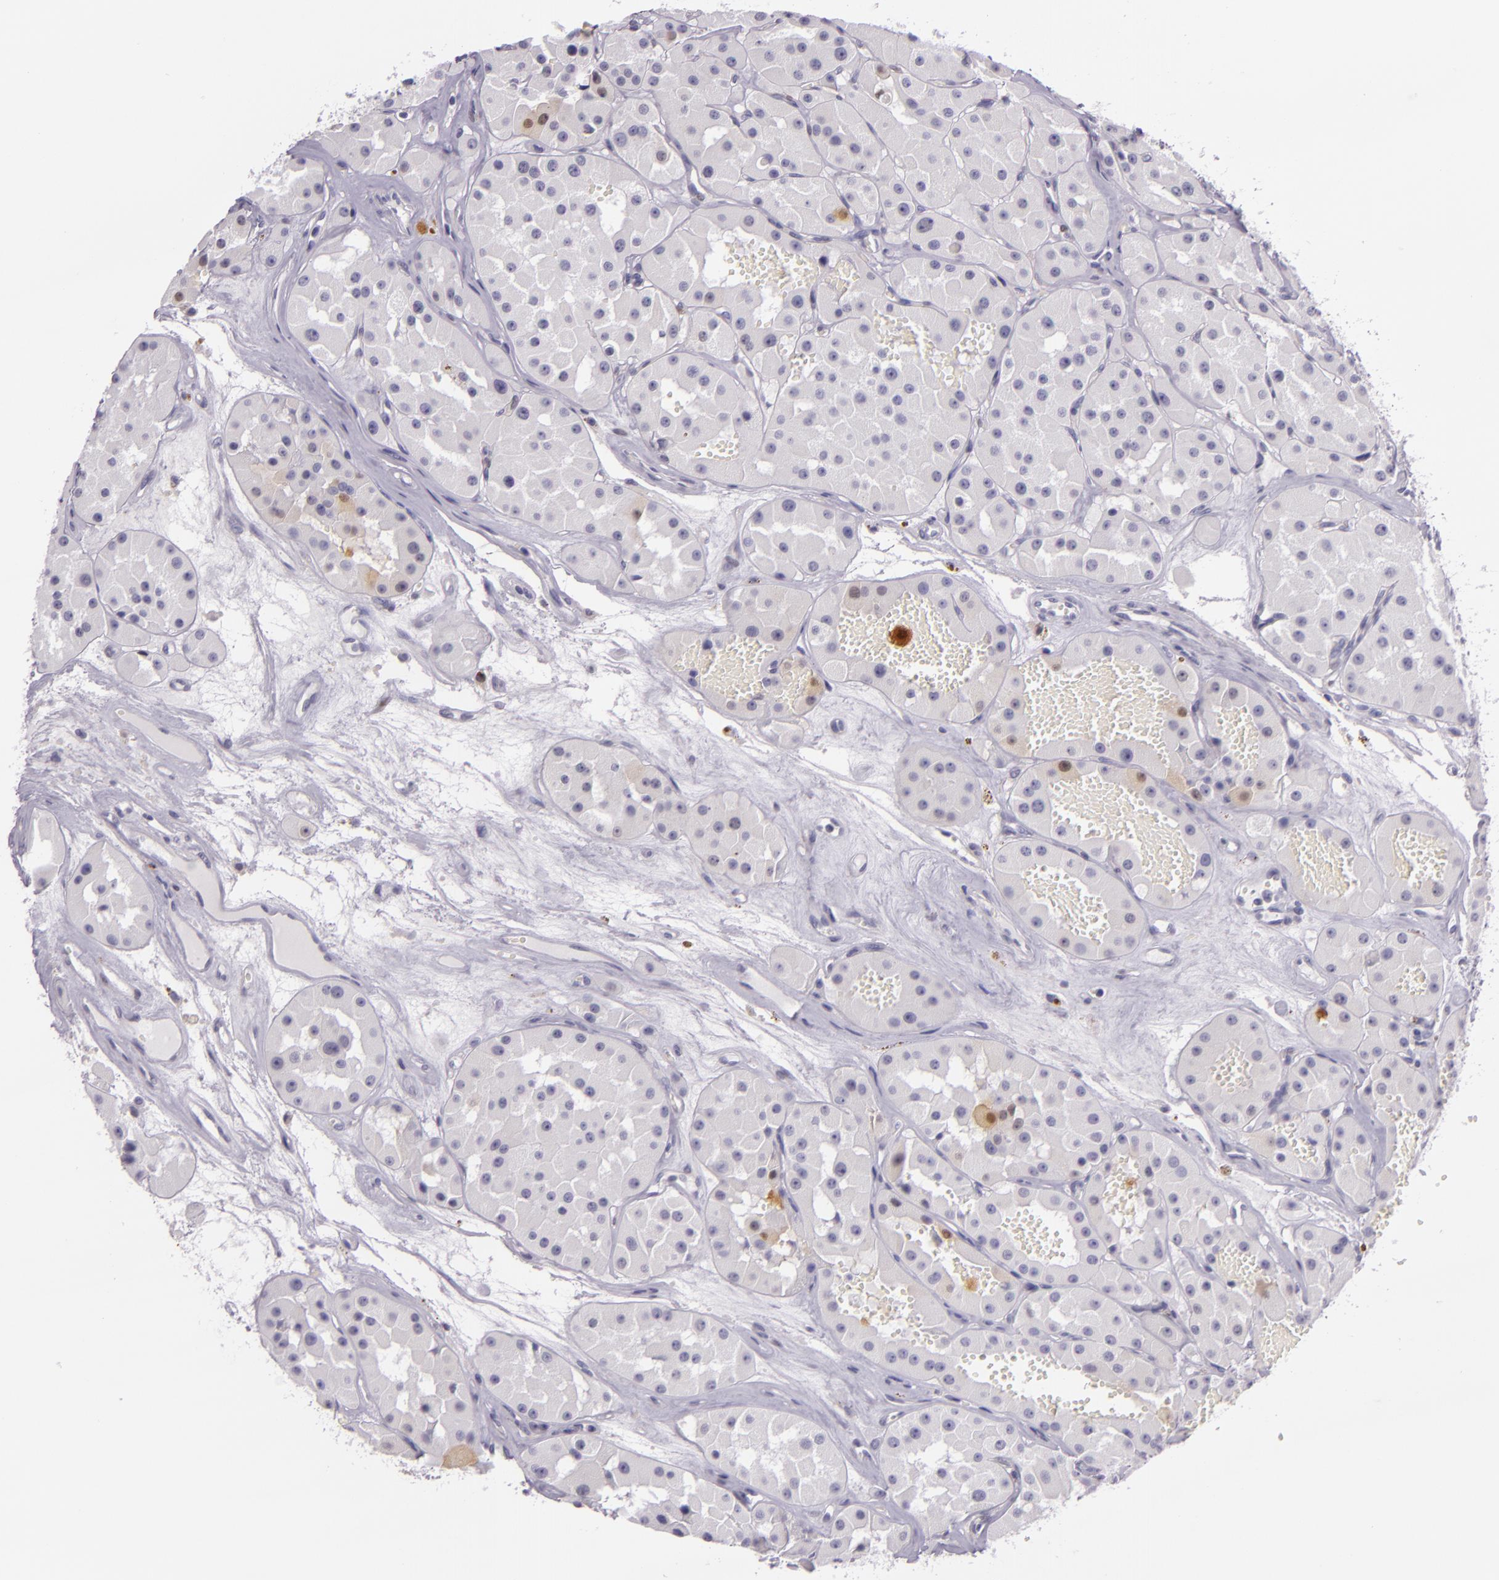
{"staining": {"intensity": "weak", "quantity": "<25%", "location": "nuclear"}, "tissue": "renal cancer", "cell_type": "Tumor cells", "image_type": "cancer", "snomed": [{"axis": "morphology", "description": "Adenocarcinoma, uncertain malignant potential"}, {"axis": "topography", "description": "Kidney"}], "caption": "Immunohistochemistry photomicrograph of renal adenocarcinoma,  uncertain malignant potential stained for a protein (brown), which reveals no expression in tumor cells.", "gene": "MT1A", "patient": {"sex": "male", "age": 63}}